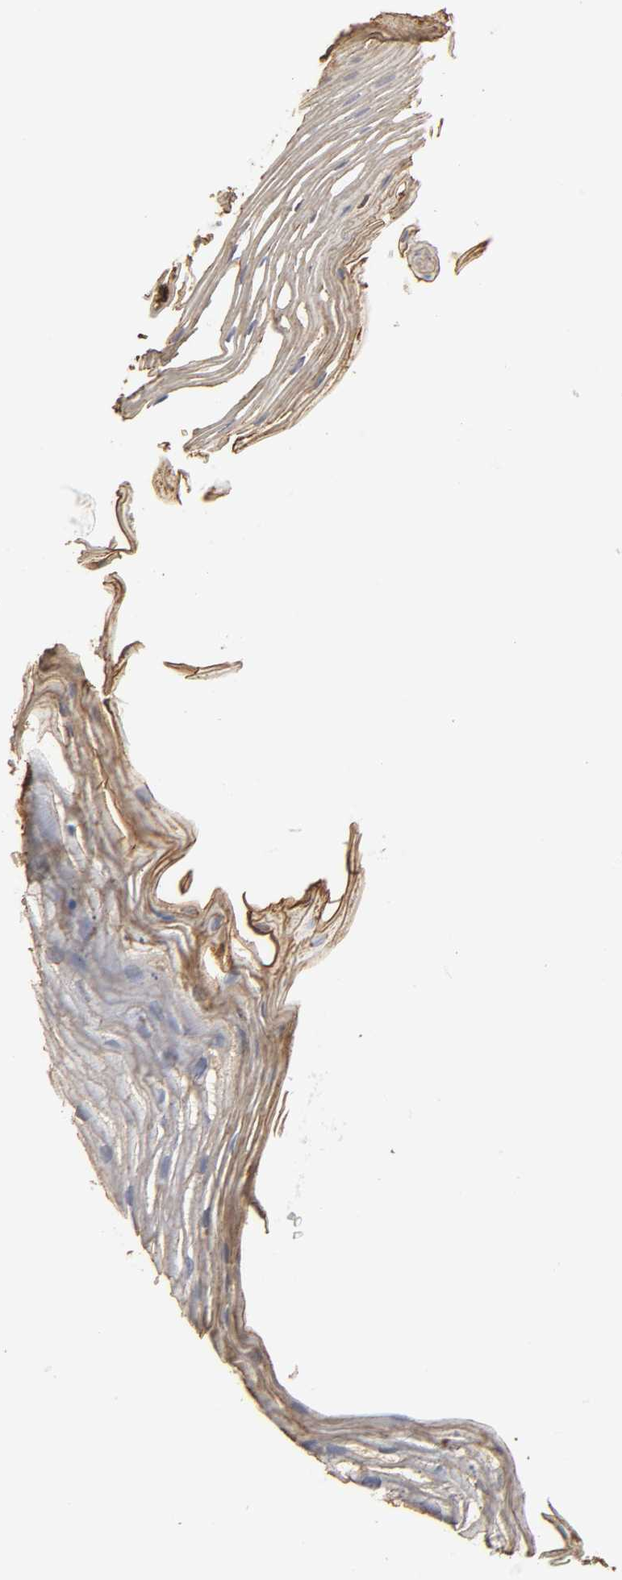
{"staining": {"intensity": "moderate", "quantity": "25%-75%", "location": "cytoplasmic/membranous"}, "tissue": "oral mucosa", "cell_type": "Squamous epithelial cells", "image_type": "normal", "snomed": [{"axis": "morphology", "description": "Normal tissue, NOS"}, {"axis": "morphology", "description": "Squamous cell carcinoma, NOS"}, {"axis": "topography", "description": "Skeletal muscle"}, {"axis": "topography", "description": "Oral tissue"}, {"axis": "topography", "description": "Head-Neck"}], "caption": "Immunohistochemical staining of unremarkable oral mucosa shows 25%-75% levels of moderate cytoplasmic/membranous protein expression in about 25%-75% of squamous epithelial cells. Nuclei are stained in blue.", "gene": "ANXA2", "patient": {"sex": "male", "age": 71}}